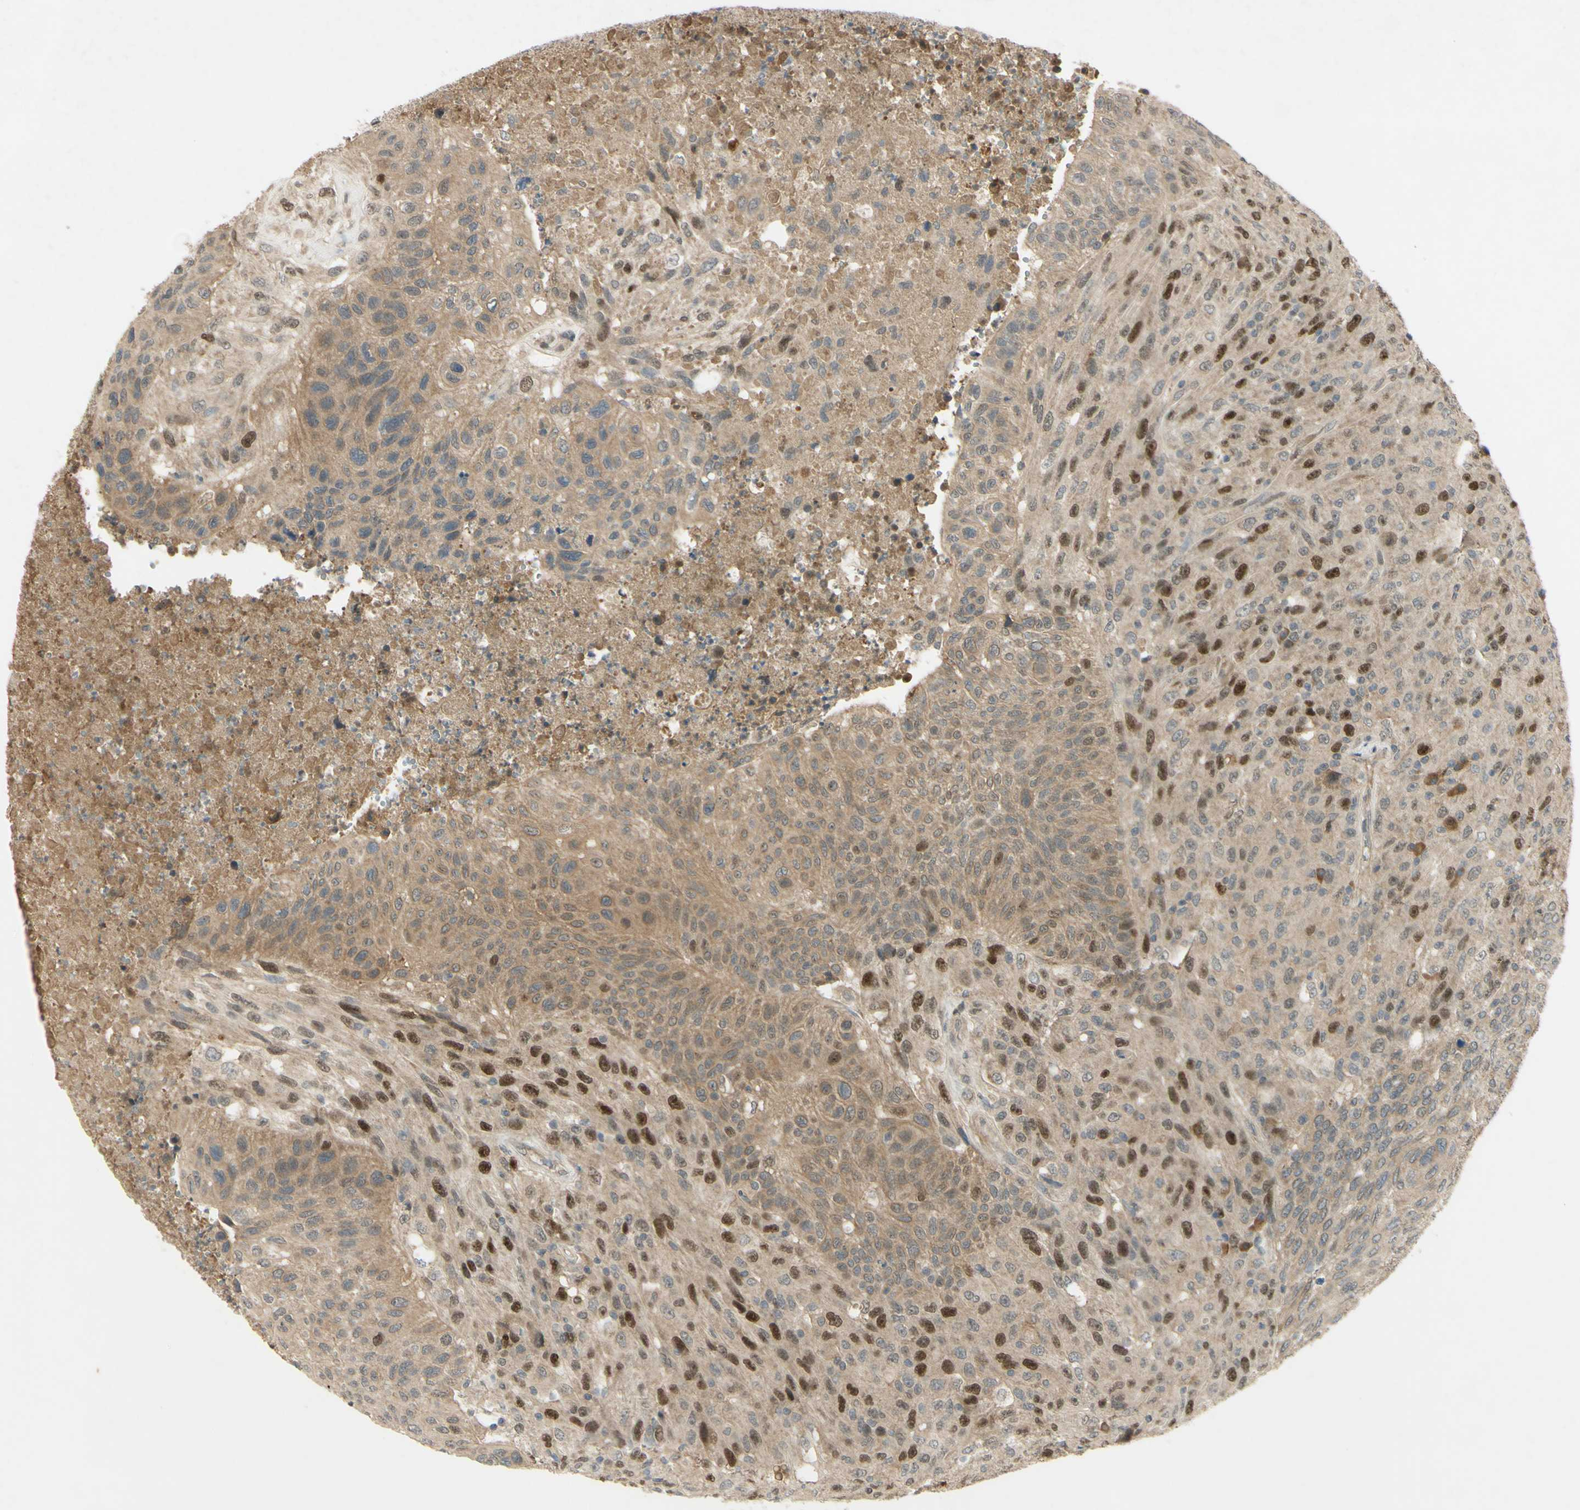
{"staining": {"intensity": "strong", "quantity": "25%-75%", "location": "nuclear"}, "tissue": "urothelial cancer", "cell_type": "Tumor cells", "image_type": "cancer", "snomed": [{"axis": "morphology", "description": "Urothelial carcinoma, High grade"}, {"axis": "topography", "description": "Urinary bladder"}], "caption": "Immunohistochemistry of urothelial cancer shows high levels of strong nuclear staining in about 25%-75% of tumor cells. (DAB IHC with brightfield microscopy, high magnification).", "gene": "RAD18", "patient": {"sex": "male", "age": 66}}